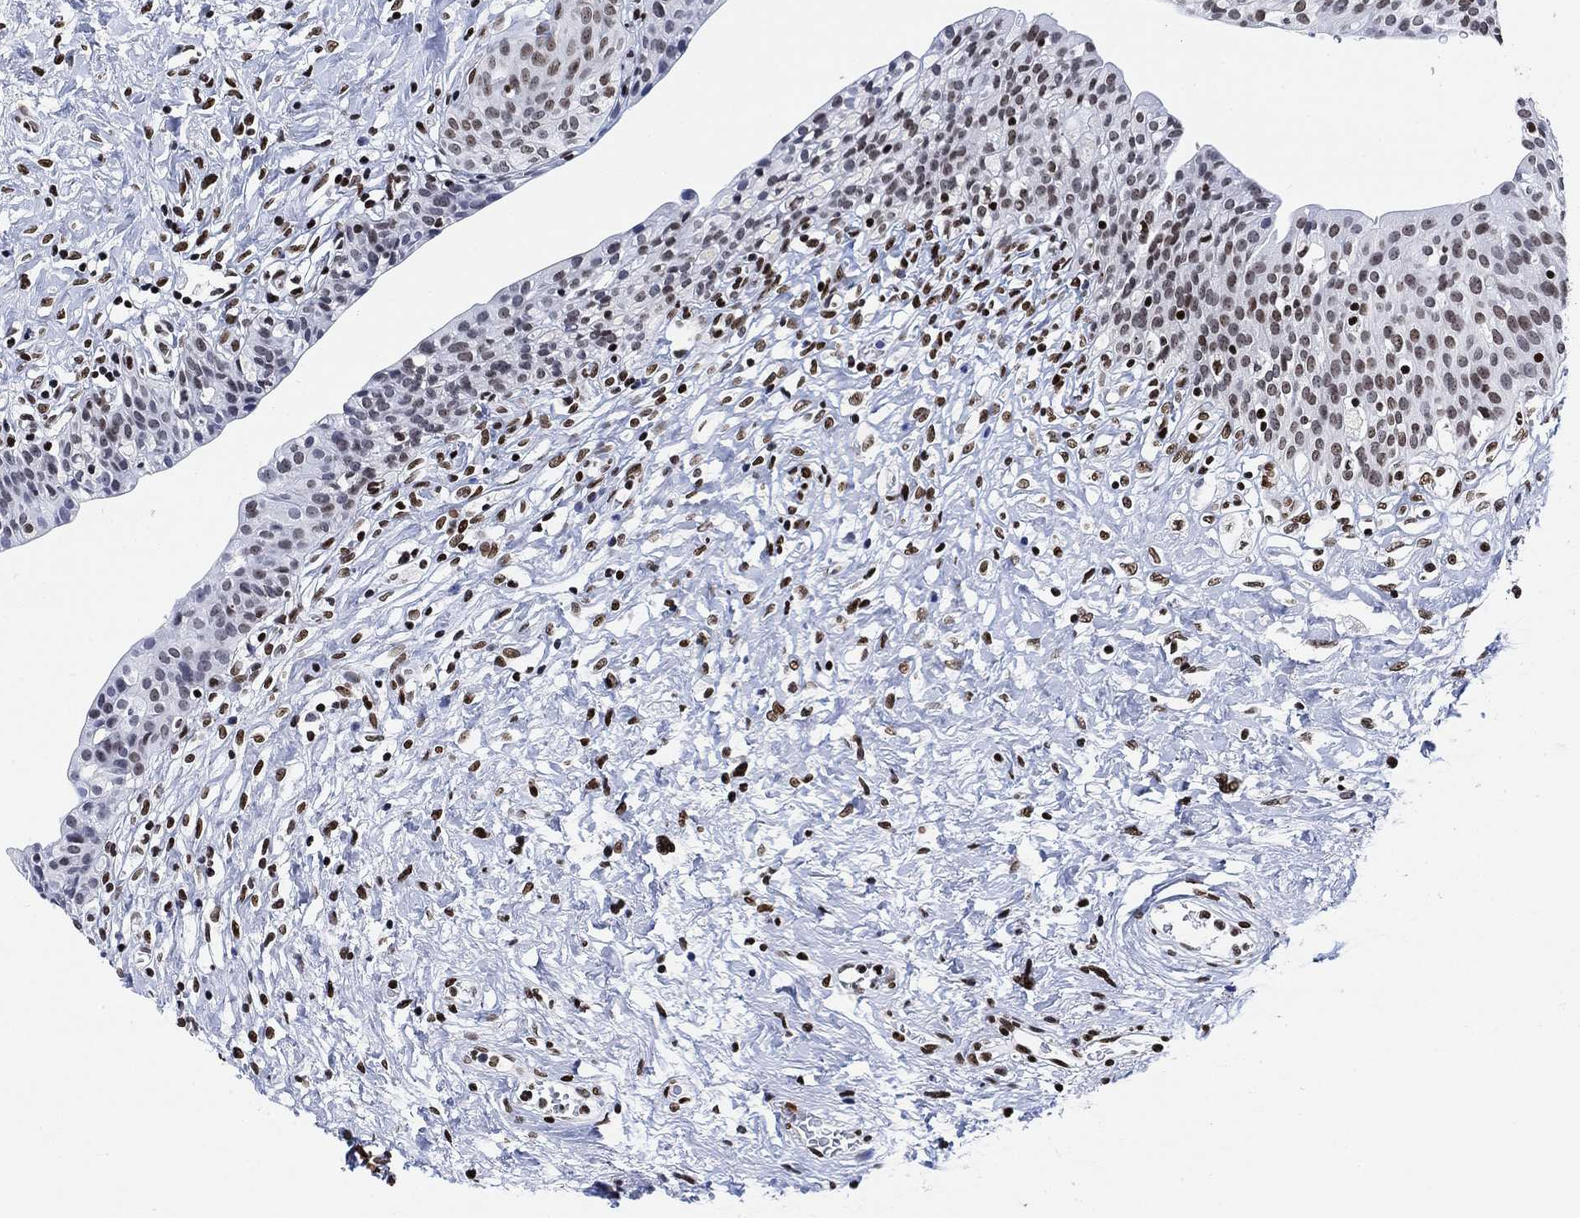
{"staining": {"intensity": "moderate", "quantity": "25%-75%", "location": "nuclear"}, "tissue": "urinary bladder", "cell_type": "Urothelial cells", "image_type": "normal", "snomed": [{"axis": "morphology", "description": "Normal tissue, NOS"}, {"axis": "topography", "description": "Urinary bladder"}], "caption": "DAB (3,3'-diaminobenzidine) immunohistochemical staining of normal urinary bladder exhibits moderate nuclear protein positivity in about 25%-75% of urothelial cells.", "gene": "H1", "patient": {"sex": "male", "age": 76}}